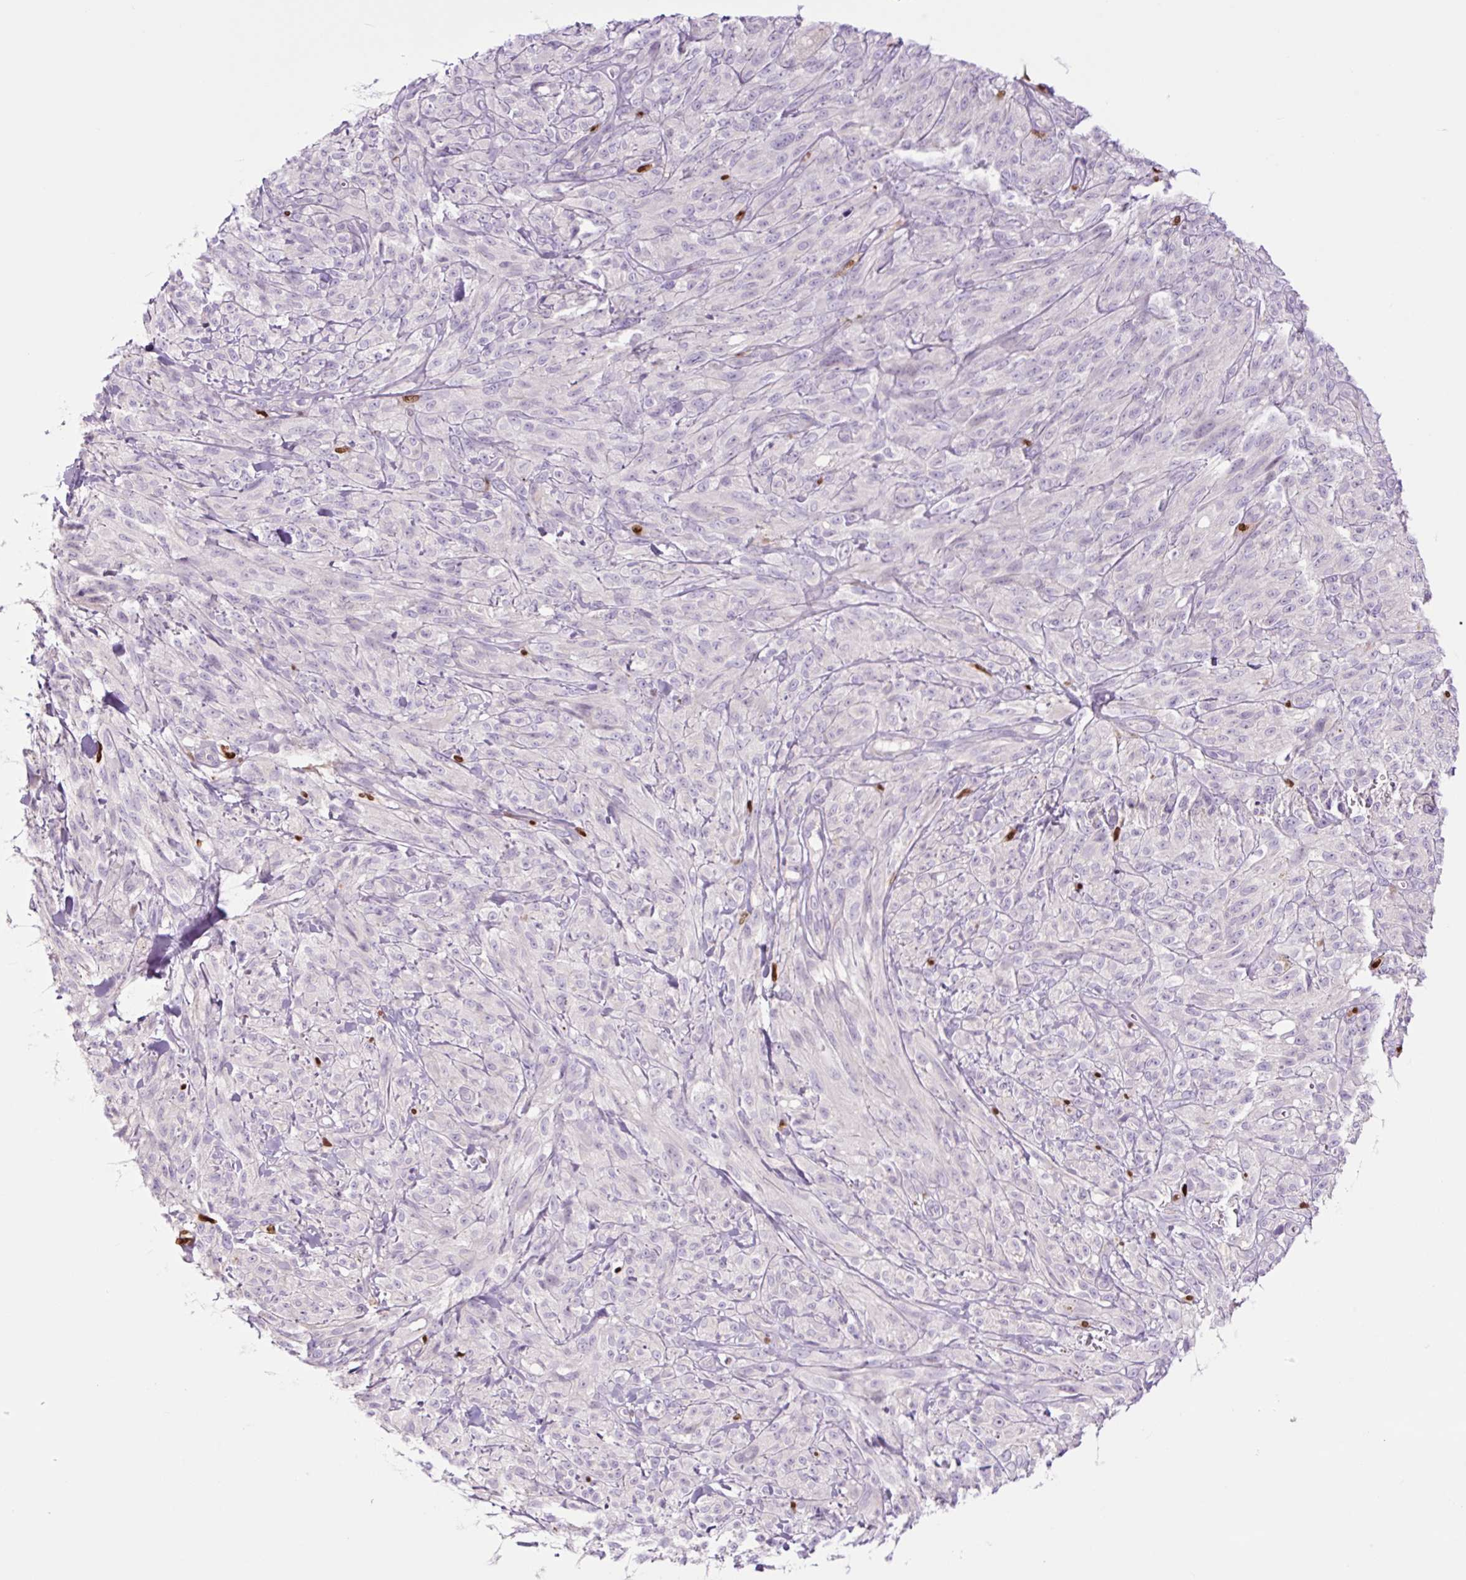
{"staining": {"intensity": "negative", "quantity": "none", "location": "none"}, "tissue": "melanoma", "cell_type": "Tumor cells", "image_type": "cancer", "snomed": [{"axis": "morphology", "description": "Malignant melanoma, NOS"}, {"axis": "topography", "description": "Skin of upper arm"}], "caption": "IHC of human malignant melanoma exhibits no expression in tumor cells. Brightfield microscopy of immunohistochemistry stained with DAB (brown) and hematoxylin (blue), captured at high magnification.", "gene": "SPI1", "patient": {"sex": "female", "age": 65}}